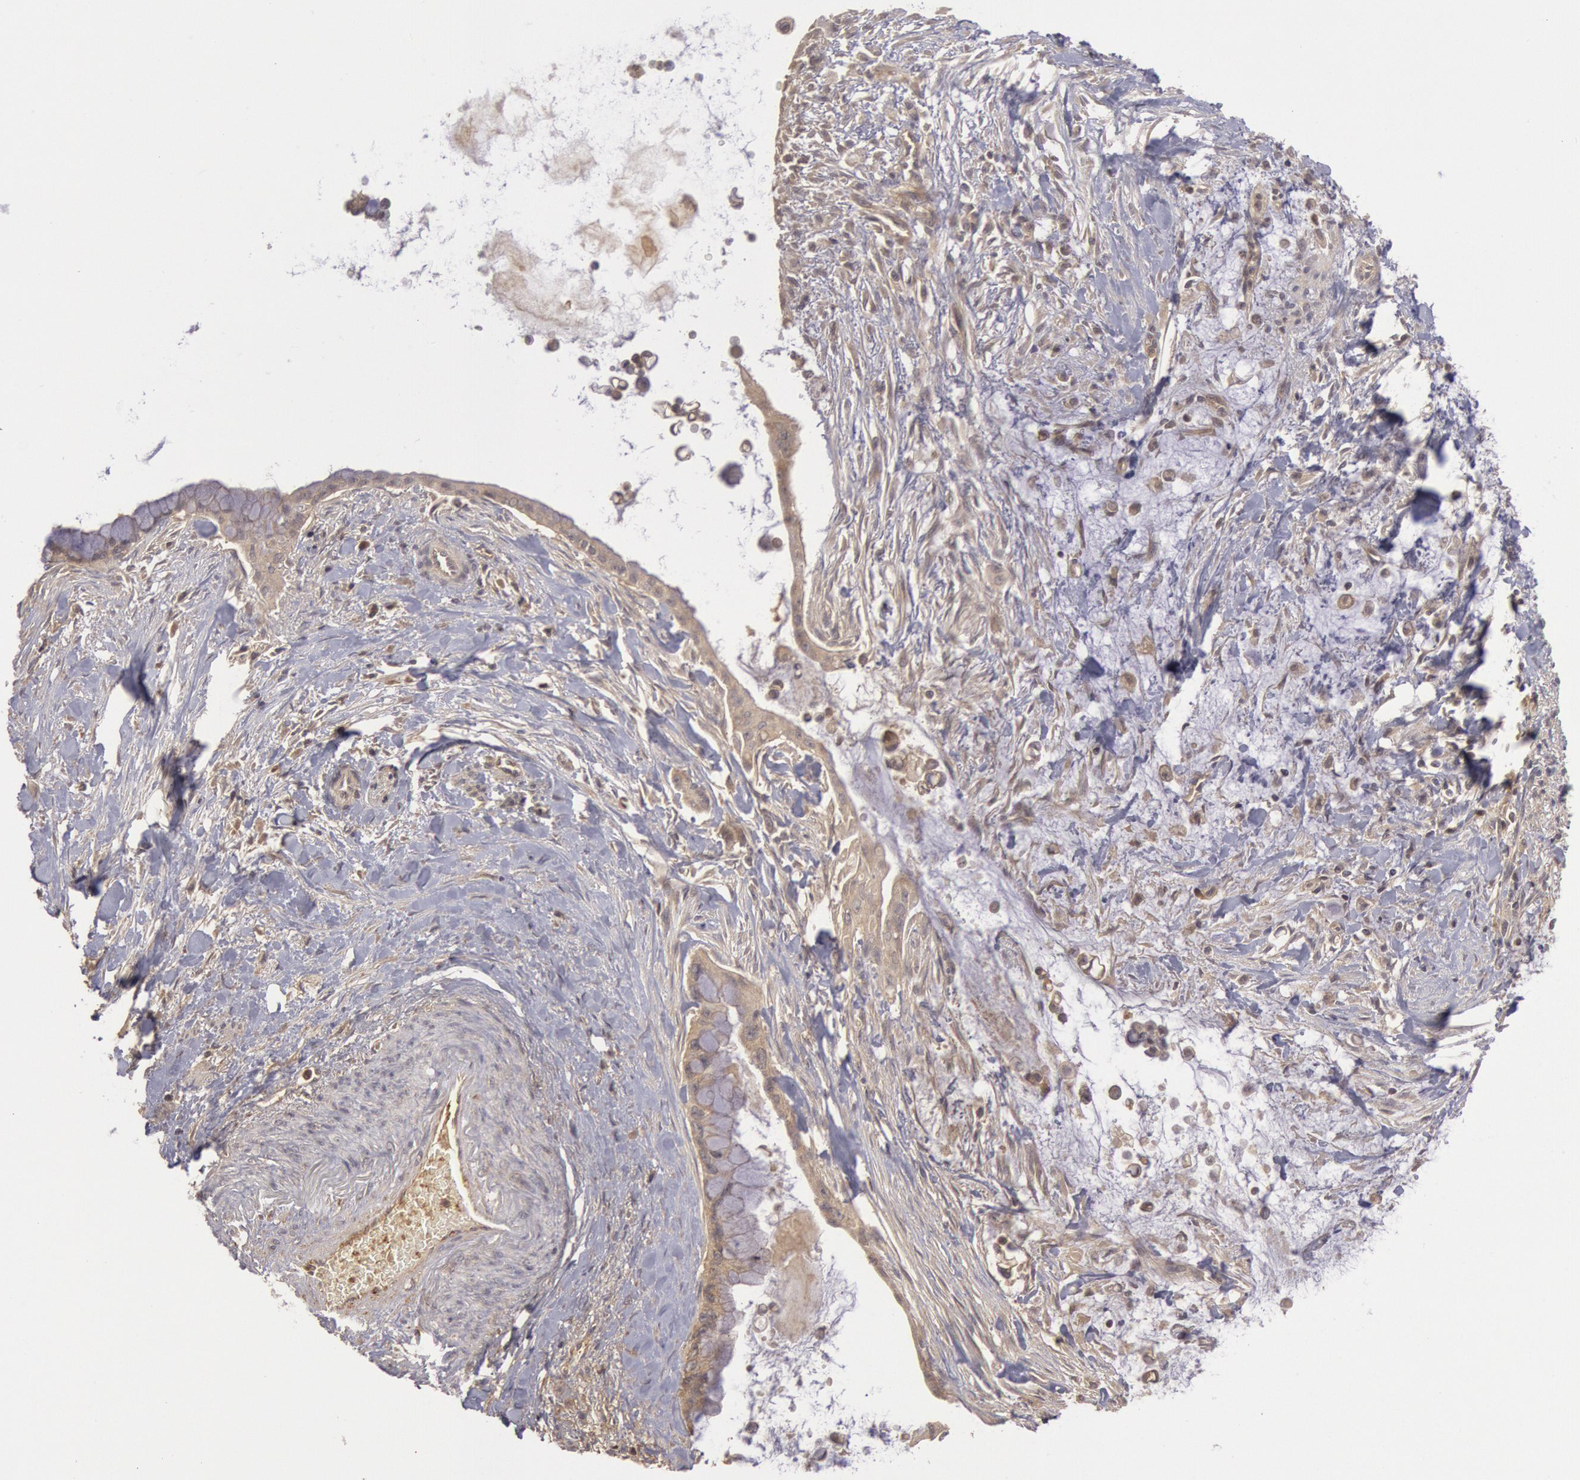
{"staining": {"intensity": "weak", "quantity": ">75%", "location": "cytoplasmic/membranous"}, "tissue": "pancreatic cancer", "cell_type": "Tumor cells", "image_type": "cancer", "snomed": [{"axis": "morphology", "description": "Adenocarcinoma, NOS"}, {"axis": "topography", "description": "Pancreas"}], "caption": "Immunohistochemical staining of adenocarcinoma (pancreatic) exhibits low levels of weak cytoplasmic/membranous staining in about >75% of tumor cells.", "gene": "BRAF", "patient": {"sex": "male", "age": 59}}